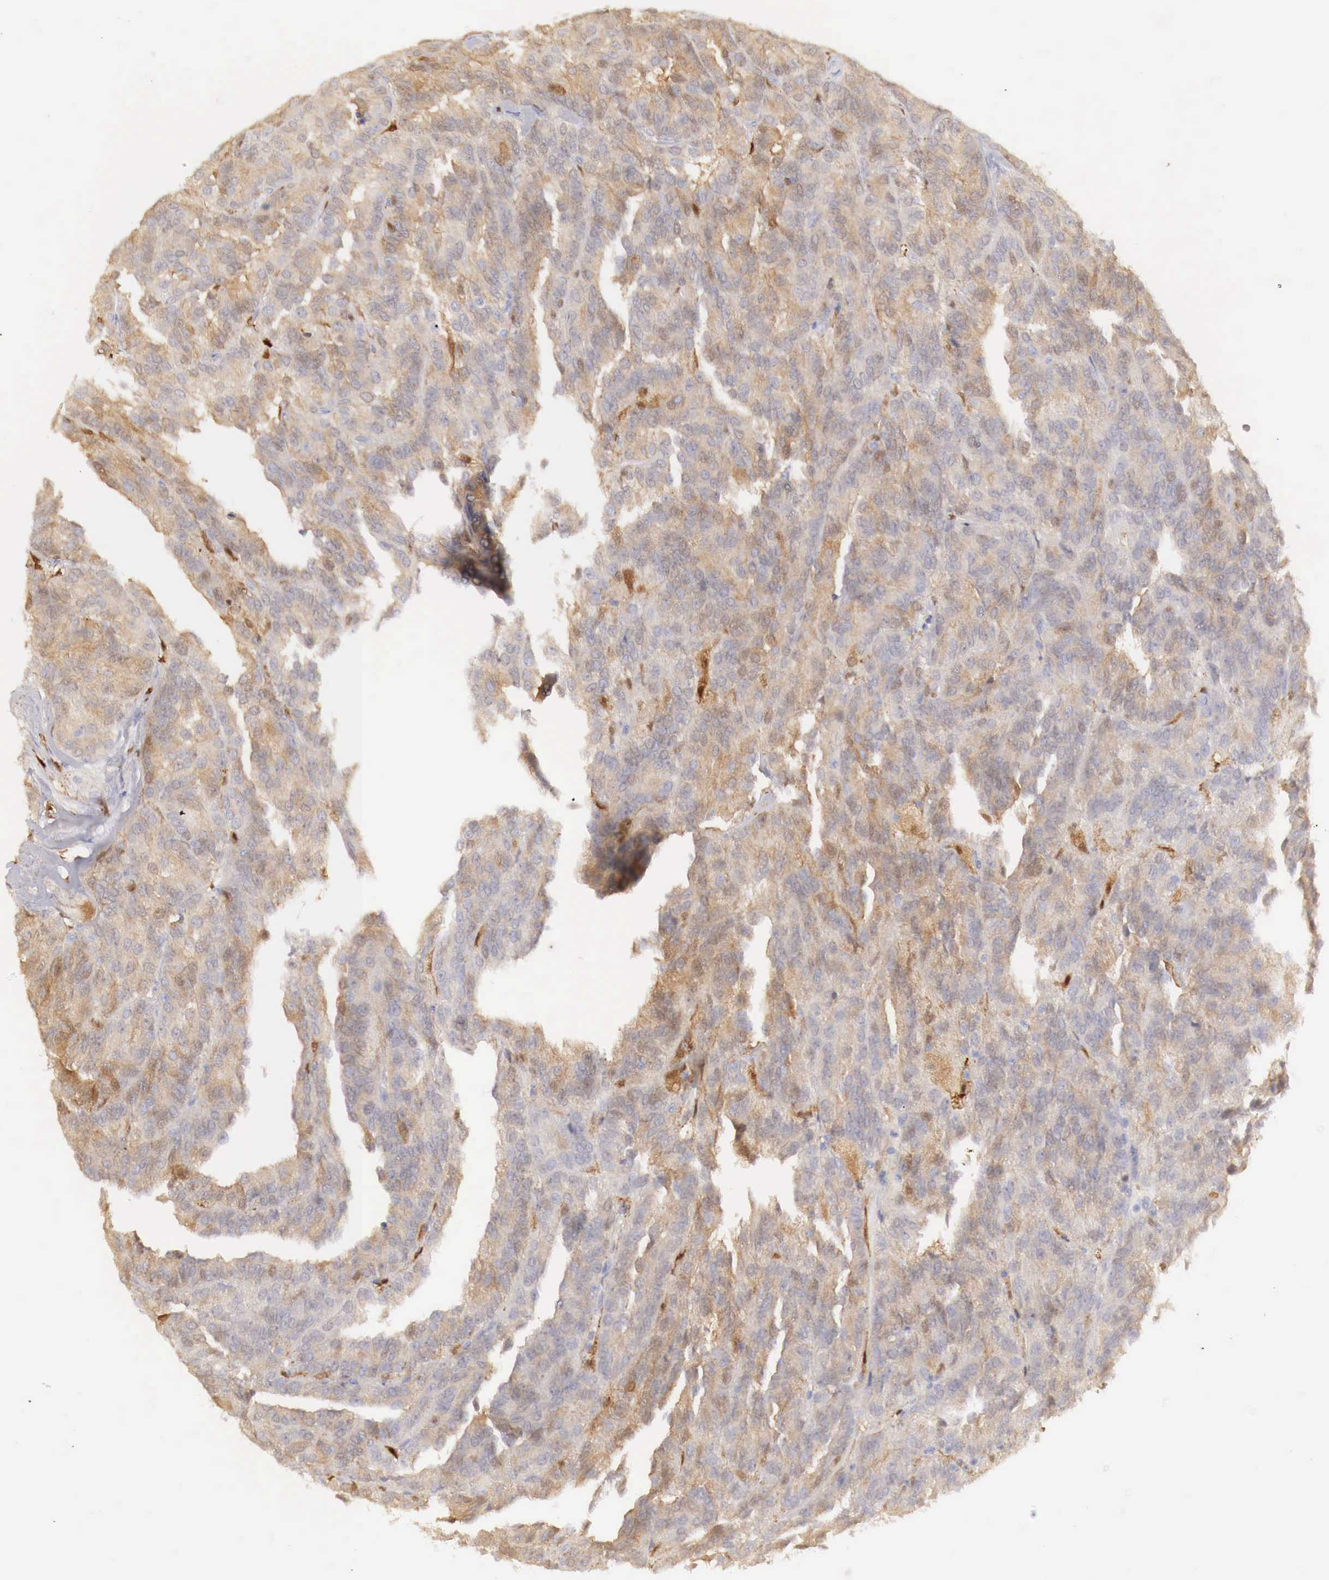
{"staining": {"intensity": "weak", "quantity": "25%-75%", "location": "cytoplasmic/membranous"}, "tissue": "renal cancer", "cell_type": "Tumor cells", "image_type": "cancer", "snomed": [{"axis": "morphology", "description": "Adenocarcinoma, NOS"}, {"axis": "topography", "description": "Kidney"}], "caption": "Adenocarcinoma (renal) stained for a protein (brown) displays weak cytoplasmic/membranous positive positivity in approximately 25%-75% of tumor cells.", "gene": "RENBP", "patient": {"sex": "male", "age": 46}}